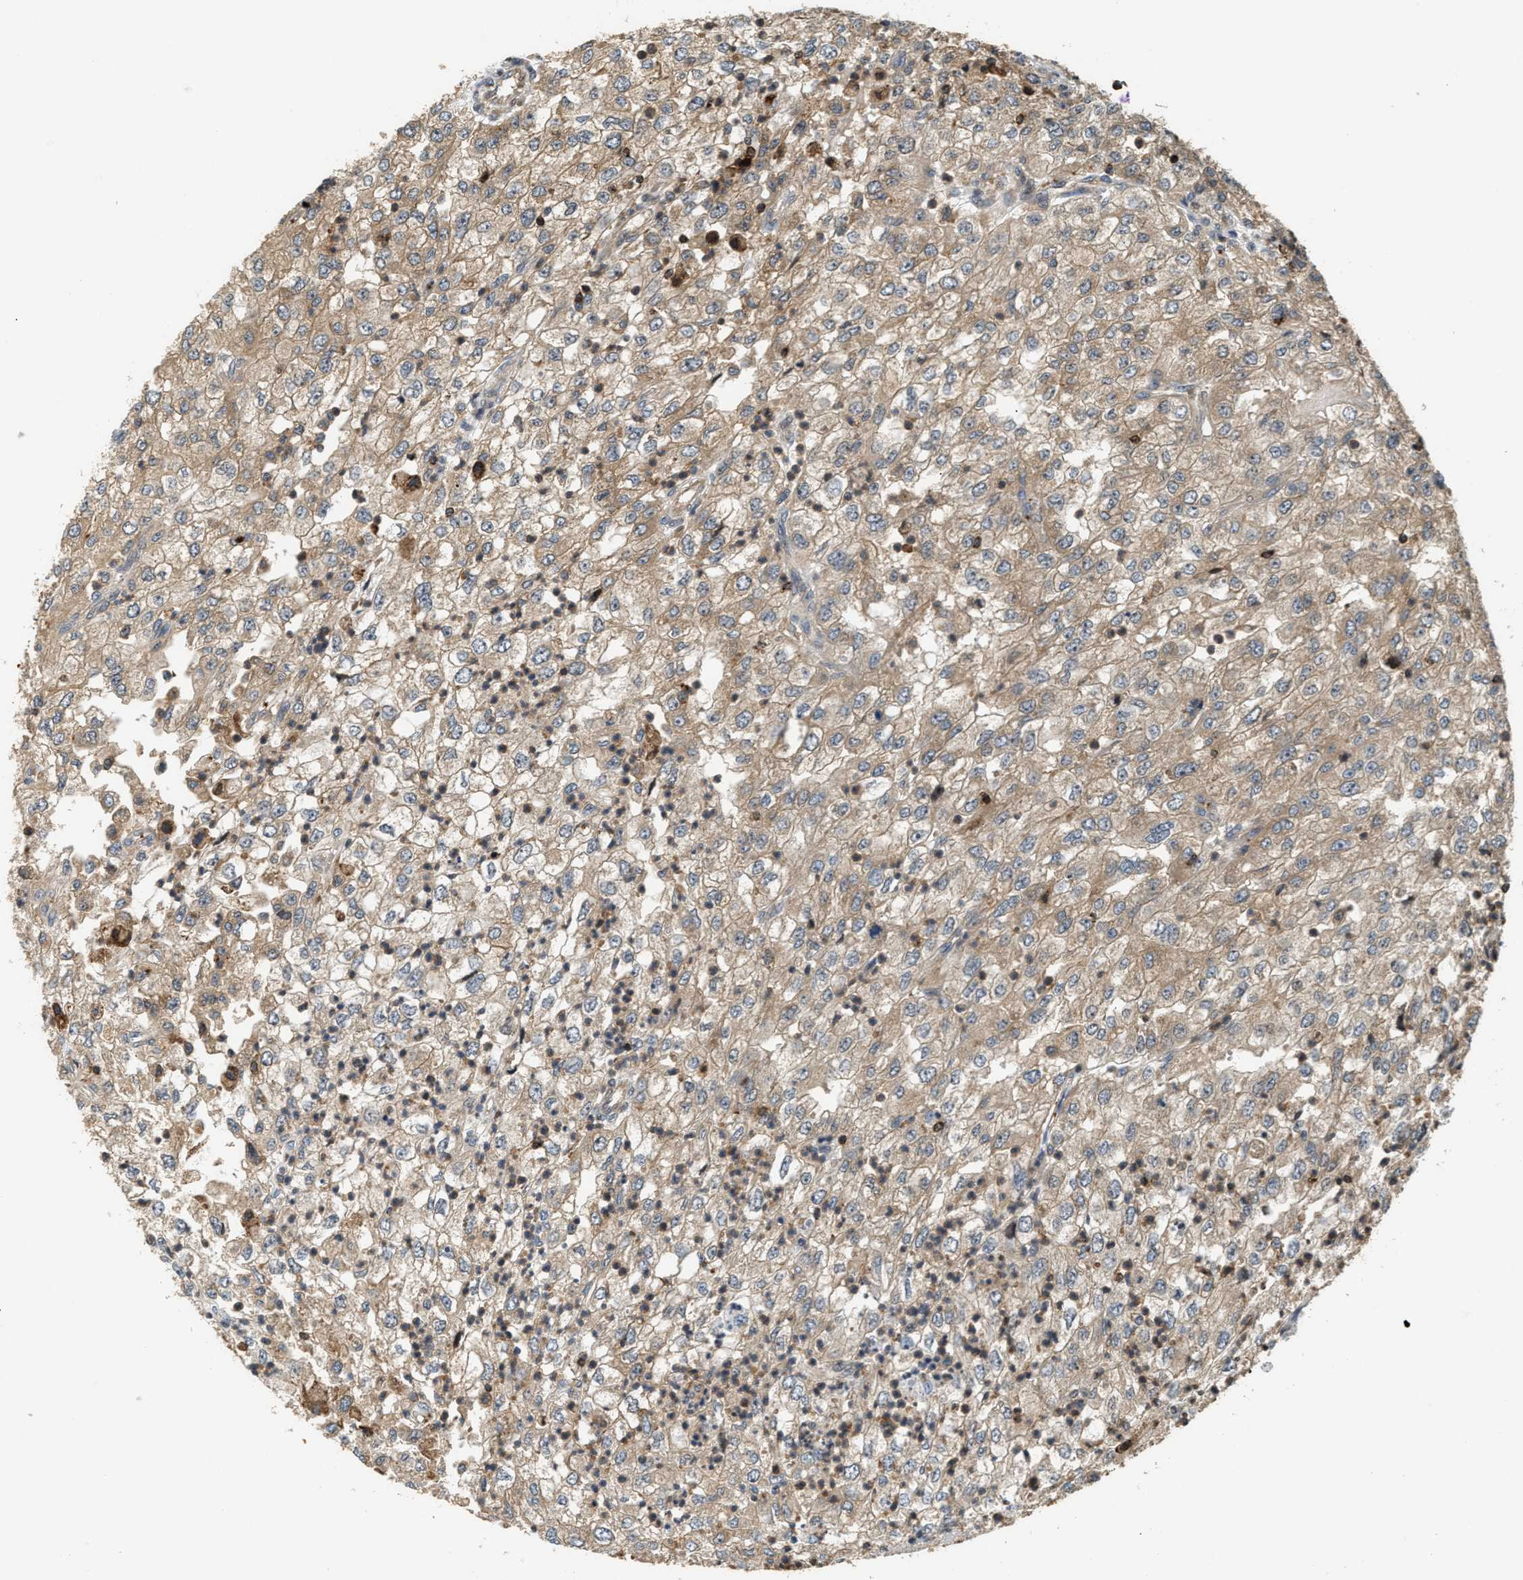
{"staining": {"intensity": "moderate", "quantity": ">75%", "location": "cytoplasmic/membranous"}, "tissue": "renal cancer", "cell_type": "Tumor cells", "image_type": "cancer", "snomed": [{"axis": "morphology", "description": "Adenocarcinoma, NOS"}, {"axis": "topography", "description": "Kidney"}], "caption": "Immunohistochemical staining of human renal cancer (adenocarcinoma) exhibits medium levels of moderate cytoplasmic/membranous protein expression in approximately >75% of tumor cells. The staining was performed using DAB, with brown indicating positive protein expression. Nuclei are stained blue with hematoxylin.", "gene": "SNX5", "patient": {"sex": "female", "age": 54}}